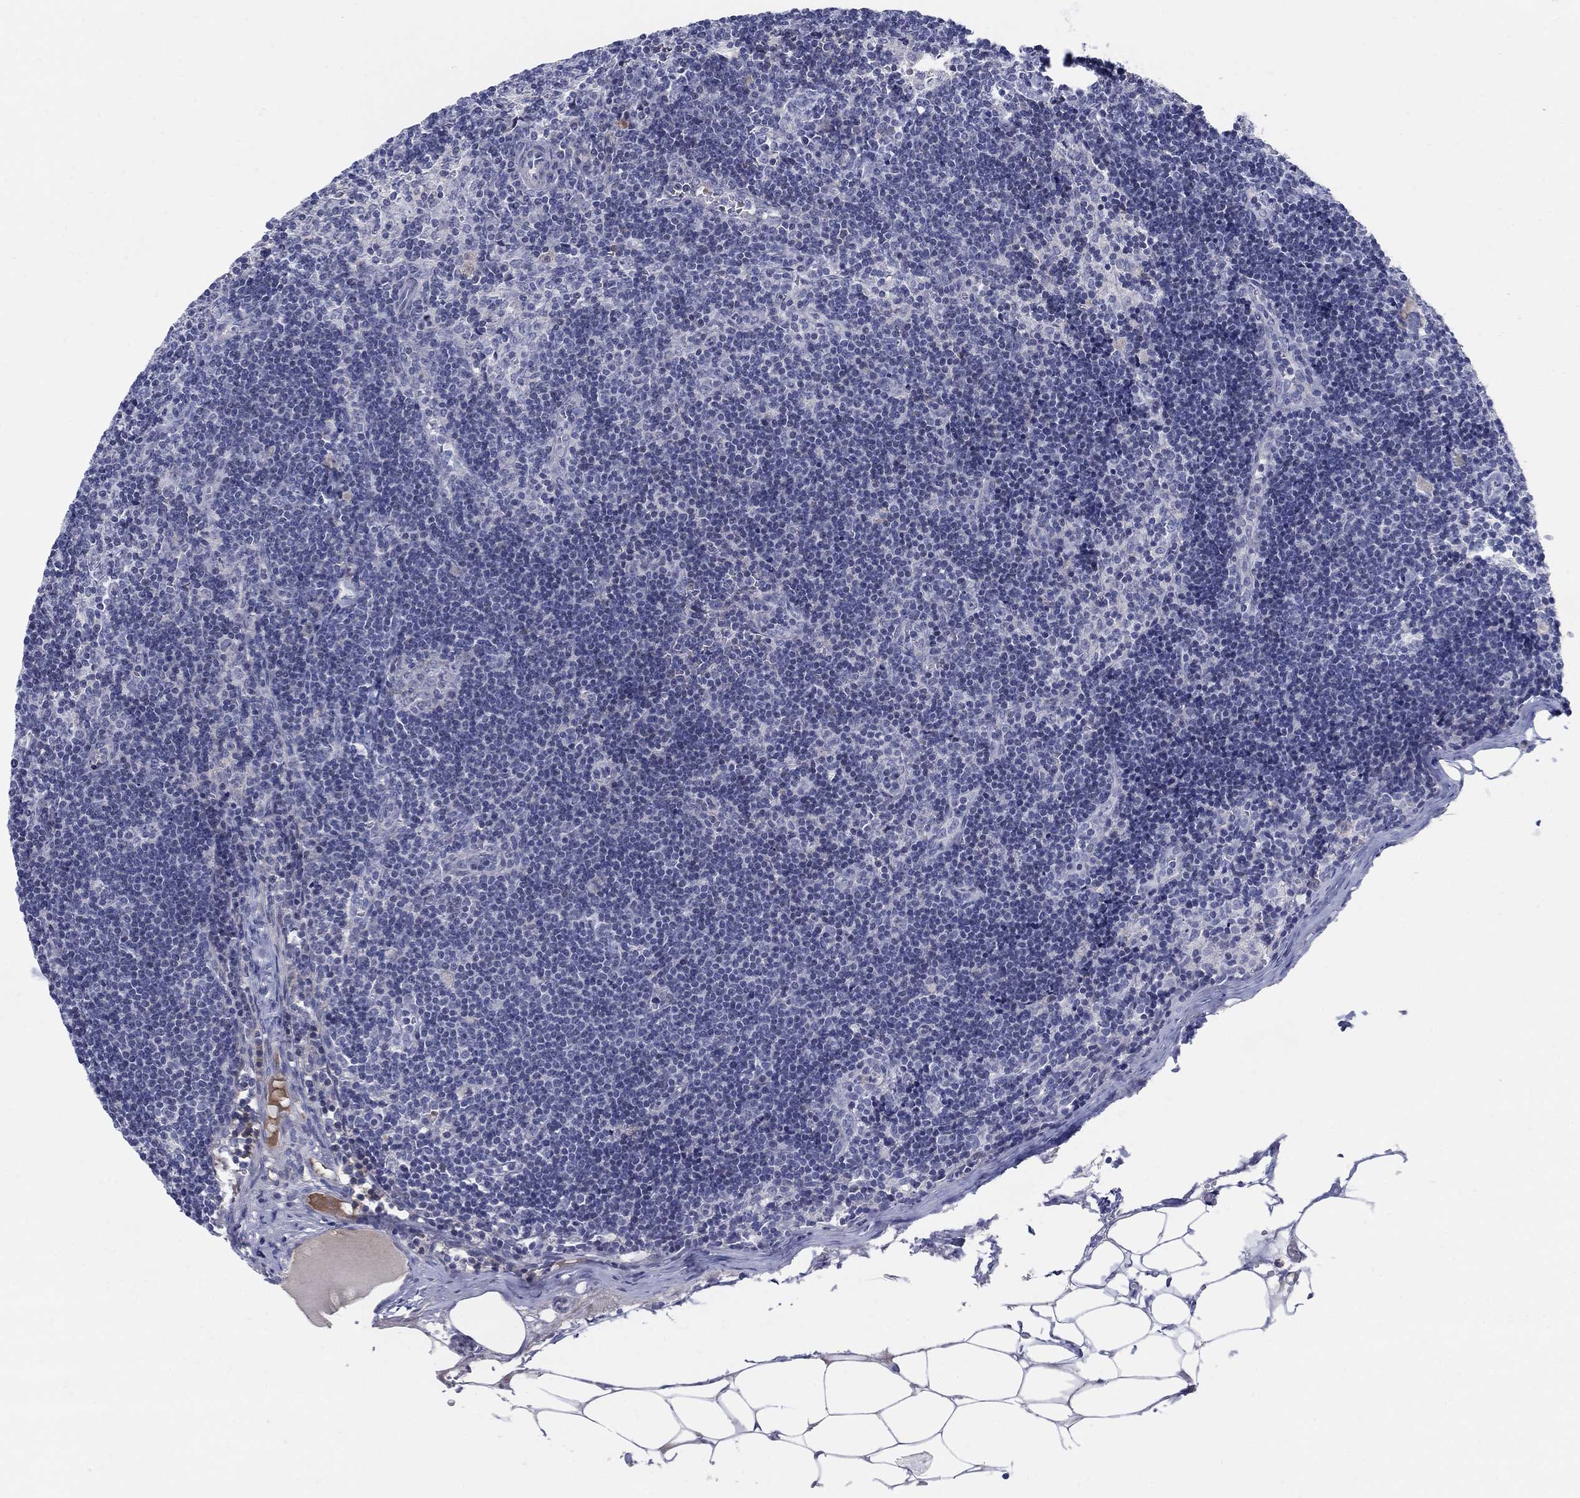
{"staining": {"intensity": "negative", "quantity": "none", "location": "none"}, "tissue": "lymph node", "cell_type": "Non-germinal center cells", "image_type": "normal", "snomed": [{"axis": "morphology", "description": "Normal tissue, NOS"}, {"axis": "topography", "description": "Lymph node"}], "caption": "This is a image of IHC staining of unremarkable lymph node, which shows no staining in non-germinal center cells. Nuclei are stained in blue.", "gene": "HEATR4", "patient": {"sex": "female", "age": 51}}